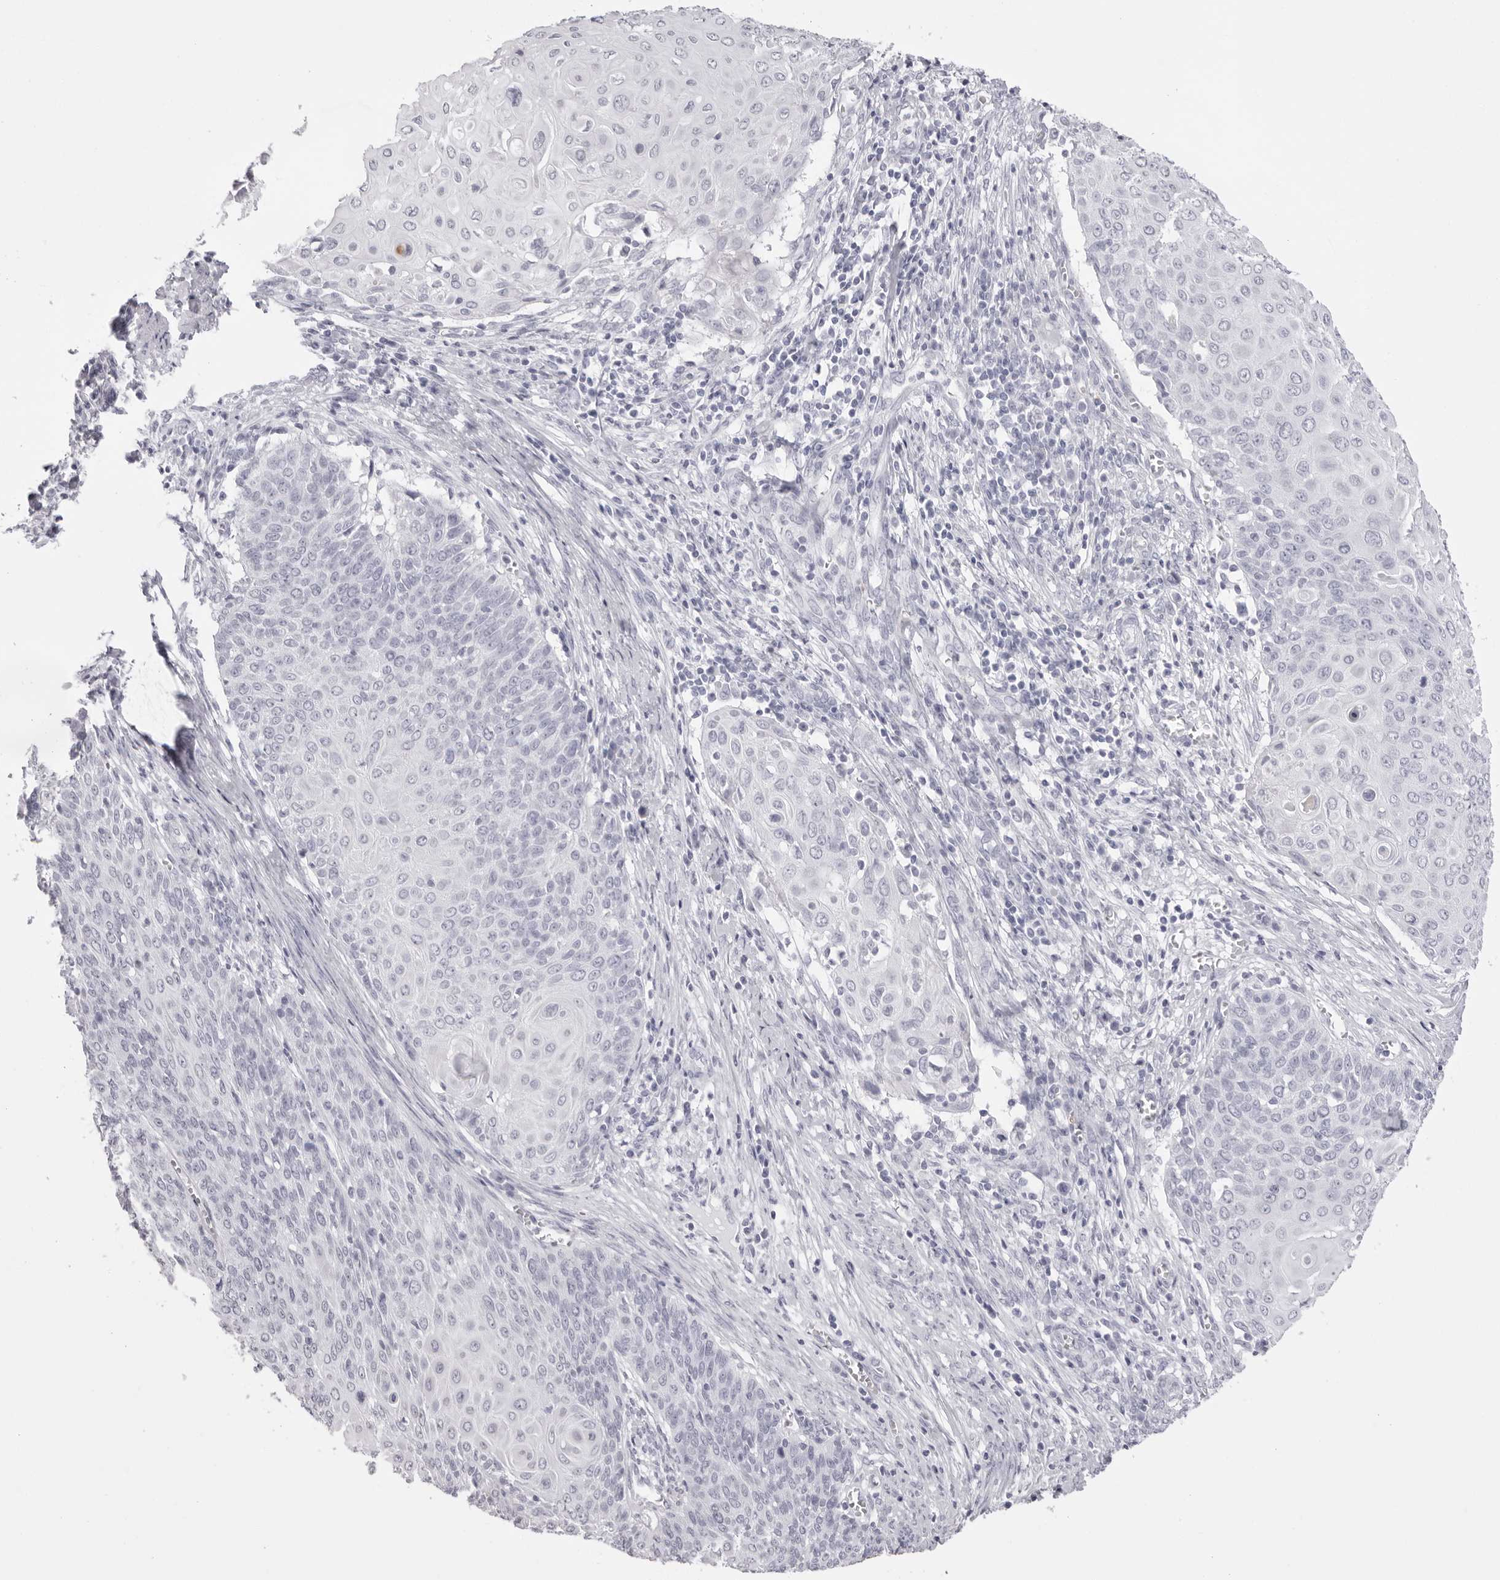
{"staining": {"intensity": "negative", "quantity": "none", "location": "none"}, "tissue": "cervical cancer", "cell_type": "Tumor cells", "image_type": "cancer", "snomed": [{"axis": "morphology", "description": "Squamous cell carcinoma, NOS"}, {"axis": "topography", "description": "Cervix"}], "caption": "High power microscopy histopathology image of an IHC photomicrograph of squamous cell carcinoma (cervical), revealing no significant staining in tumor cells. (Stains: DAB (3,3'-diaminobenzidine) immunohistochemistry (IHC) with hematoxylin counter stain, Microscopy: brightfield microscopy at high magnification).", "gene": "SPTA1", "patient": {"sex": "female", "age": 39}}